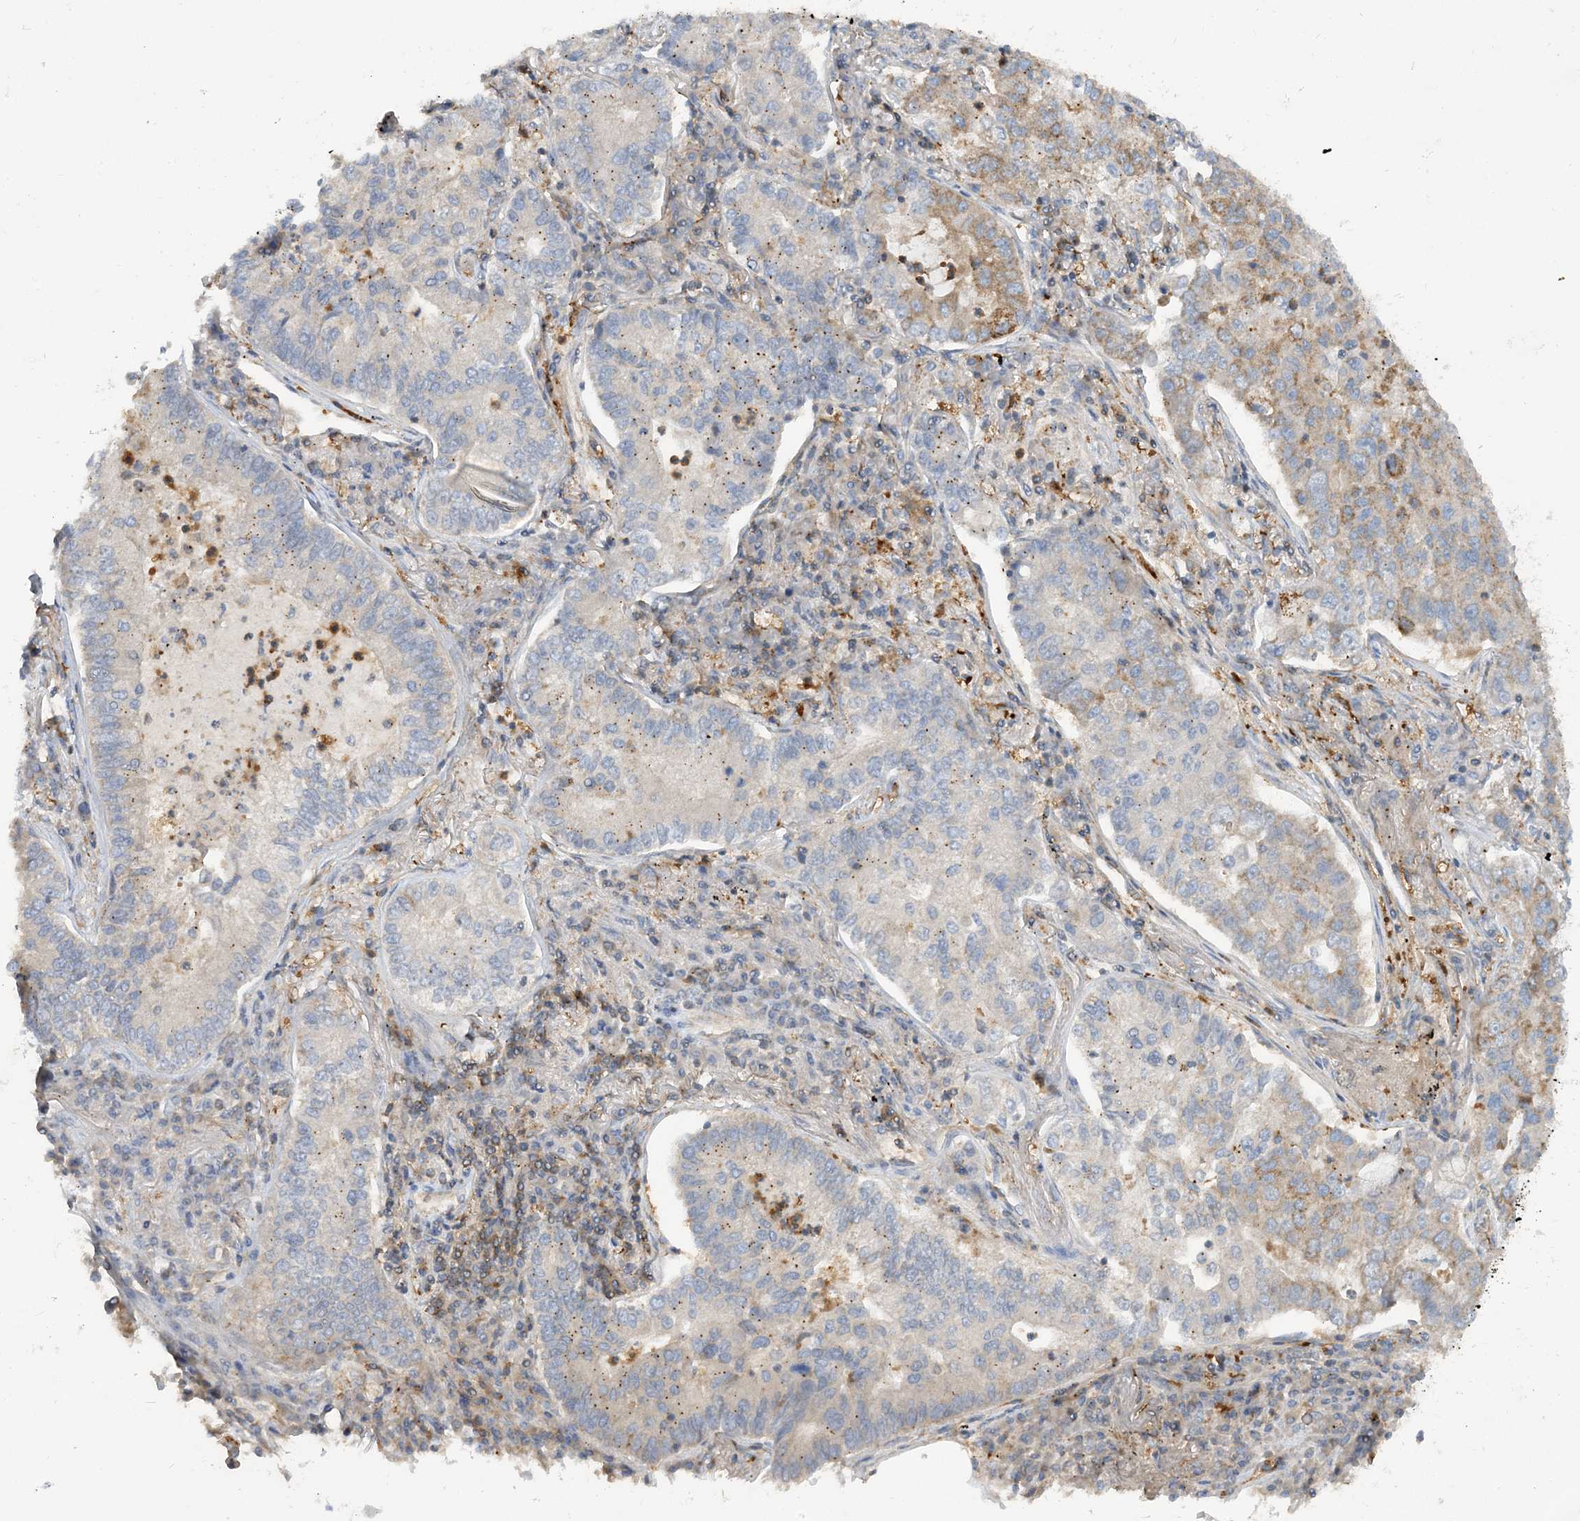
{"staining": {"intensity": "moderate", "quantity": "<25%", "location": "cytoplasmic/membranous"}, "tissue": "lung cancer", "cell_type": "Tumor cells", "image_type": "cancer", "snomed": [{"axis": "morphology", "description": "Adenocarcinoma, NOS"}, {"axis": "topography", "description": "Lung"}], "caption": "Protein staining of adenocarcinoma (lung) tissue shows moderate cytoplasmic/membranous staining in about <25% of tumor cells.", "gene": "SFMBT2", "patient": {"sex": "male", "age": 49}}